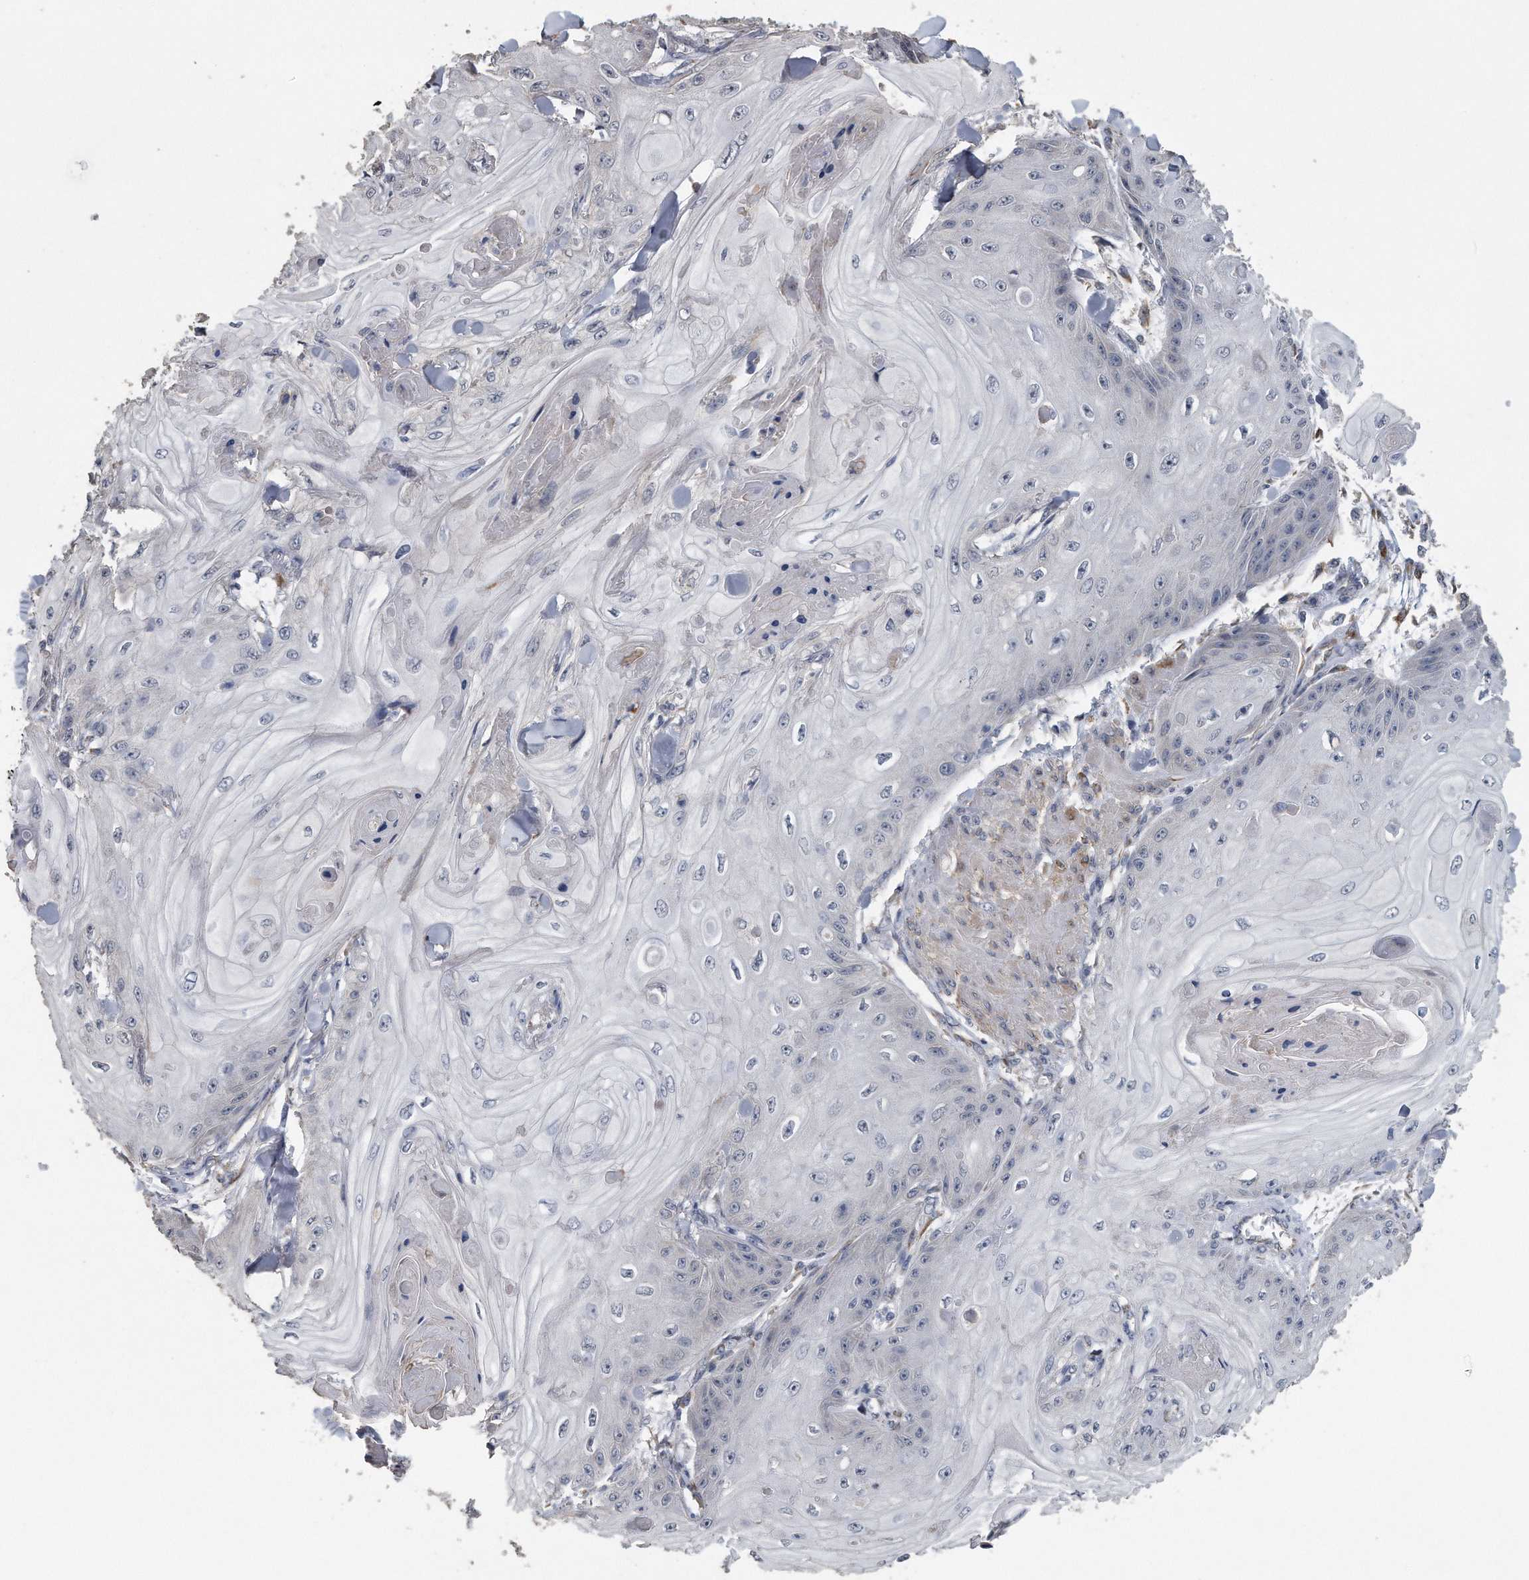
{"staining": {"intensity": "negative", "quantity": "none", "location": "none"}, "tissue": "skin cancer", "cell_type": "Tumor cells", "image_type": "cancer", "snomed": [{"axis": "morphology", "description": "Squamous cell carcinoma, NOS"}, {"axis": "topography", "description": "Skin"}], "caption": "Immunohistochemistry photomicrograph of neoplastic tissue: human squamous cell carcinoma (skin) stained with DAB (3,3'-diaminobenzidine) exhibits no significant protein staining in tumor cells. (Stains: DAB immunohistochemistry with hematoxylin counter stain, Microscopy: brightfield microscopy at high magnification).", "gene": "PCLO", "patient": {"sex": "male", "age": 74}}